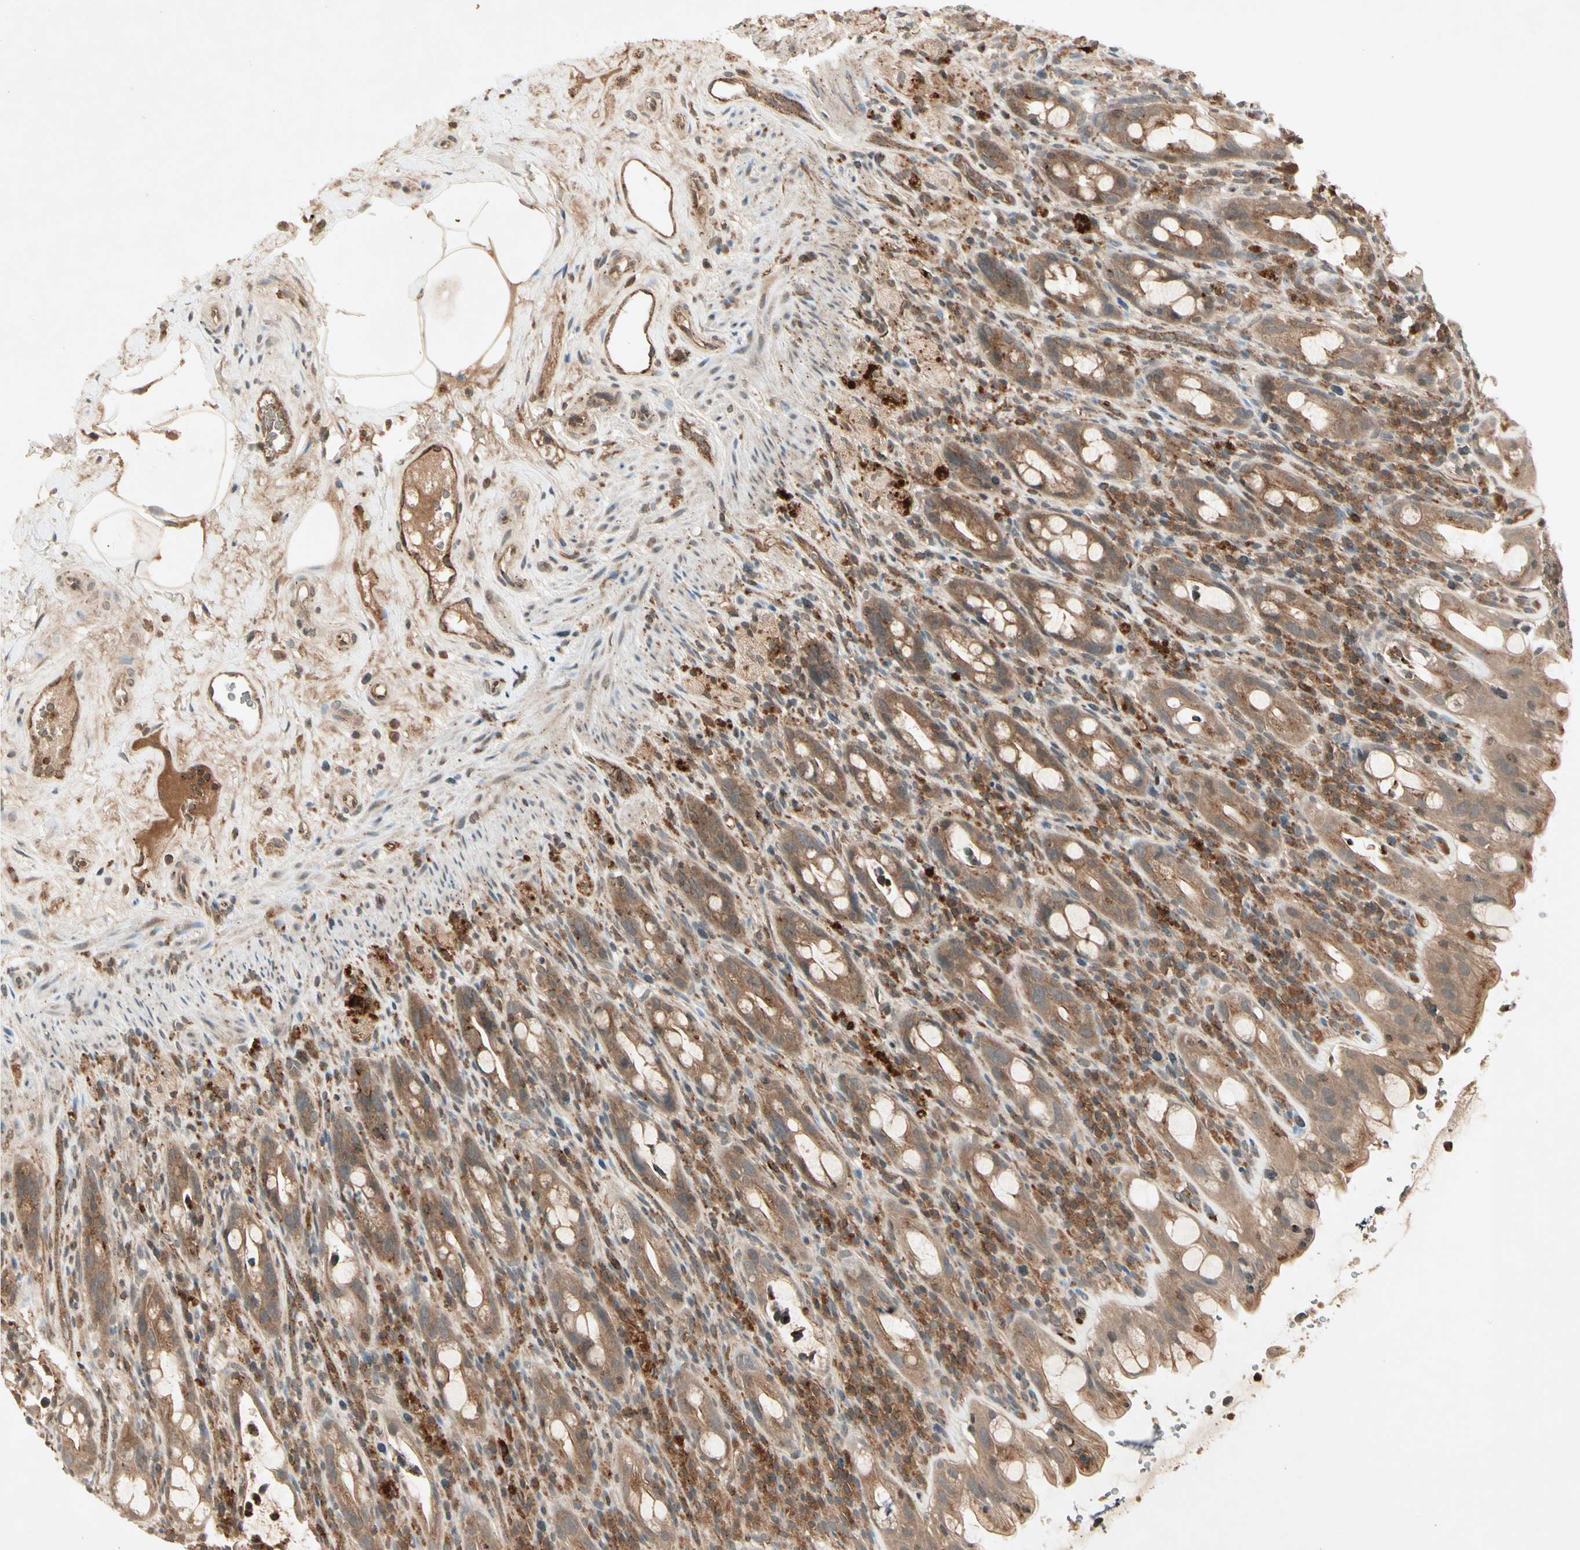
{"staining": {"intensity": "moderate", "quantity": ">75%", "location": "cytoplasmic/membranous"}, "tissue": "rectum", "cell_type": "Glandular cells", "image_type": "normal", "snomed": [{"axis": "morphology", "description": "Normal tissue, NOS"}, {"axis": "topography", "description": "Rectum"}], "caption": "Protein staining of unremarkable rectum reveals moderate cytoplasmic/membranous staining in approximately >75% of glandular cells. (DAB IHC, brown staining for protein, blue staining for nuclei).", "gene": "FLOT1", "patient": {"sex": "male", "age": 44}}